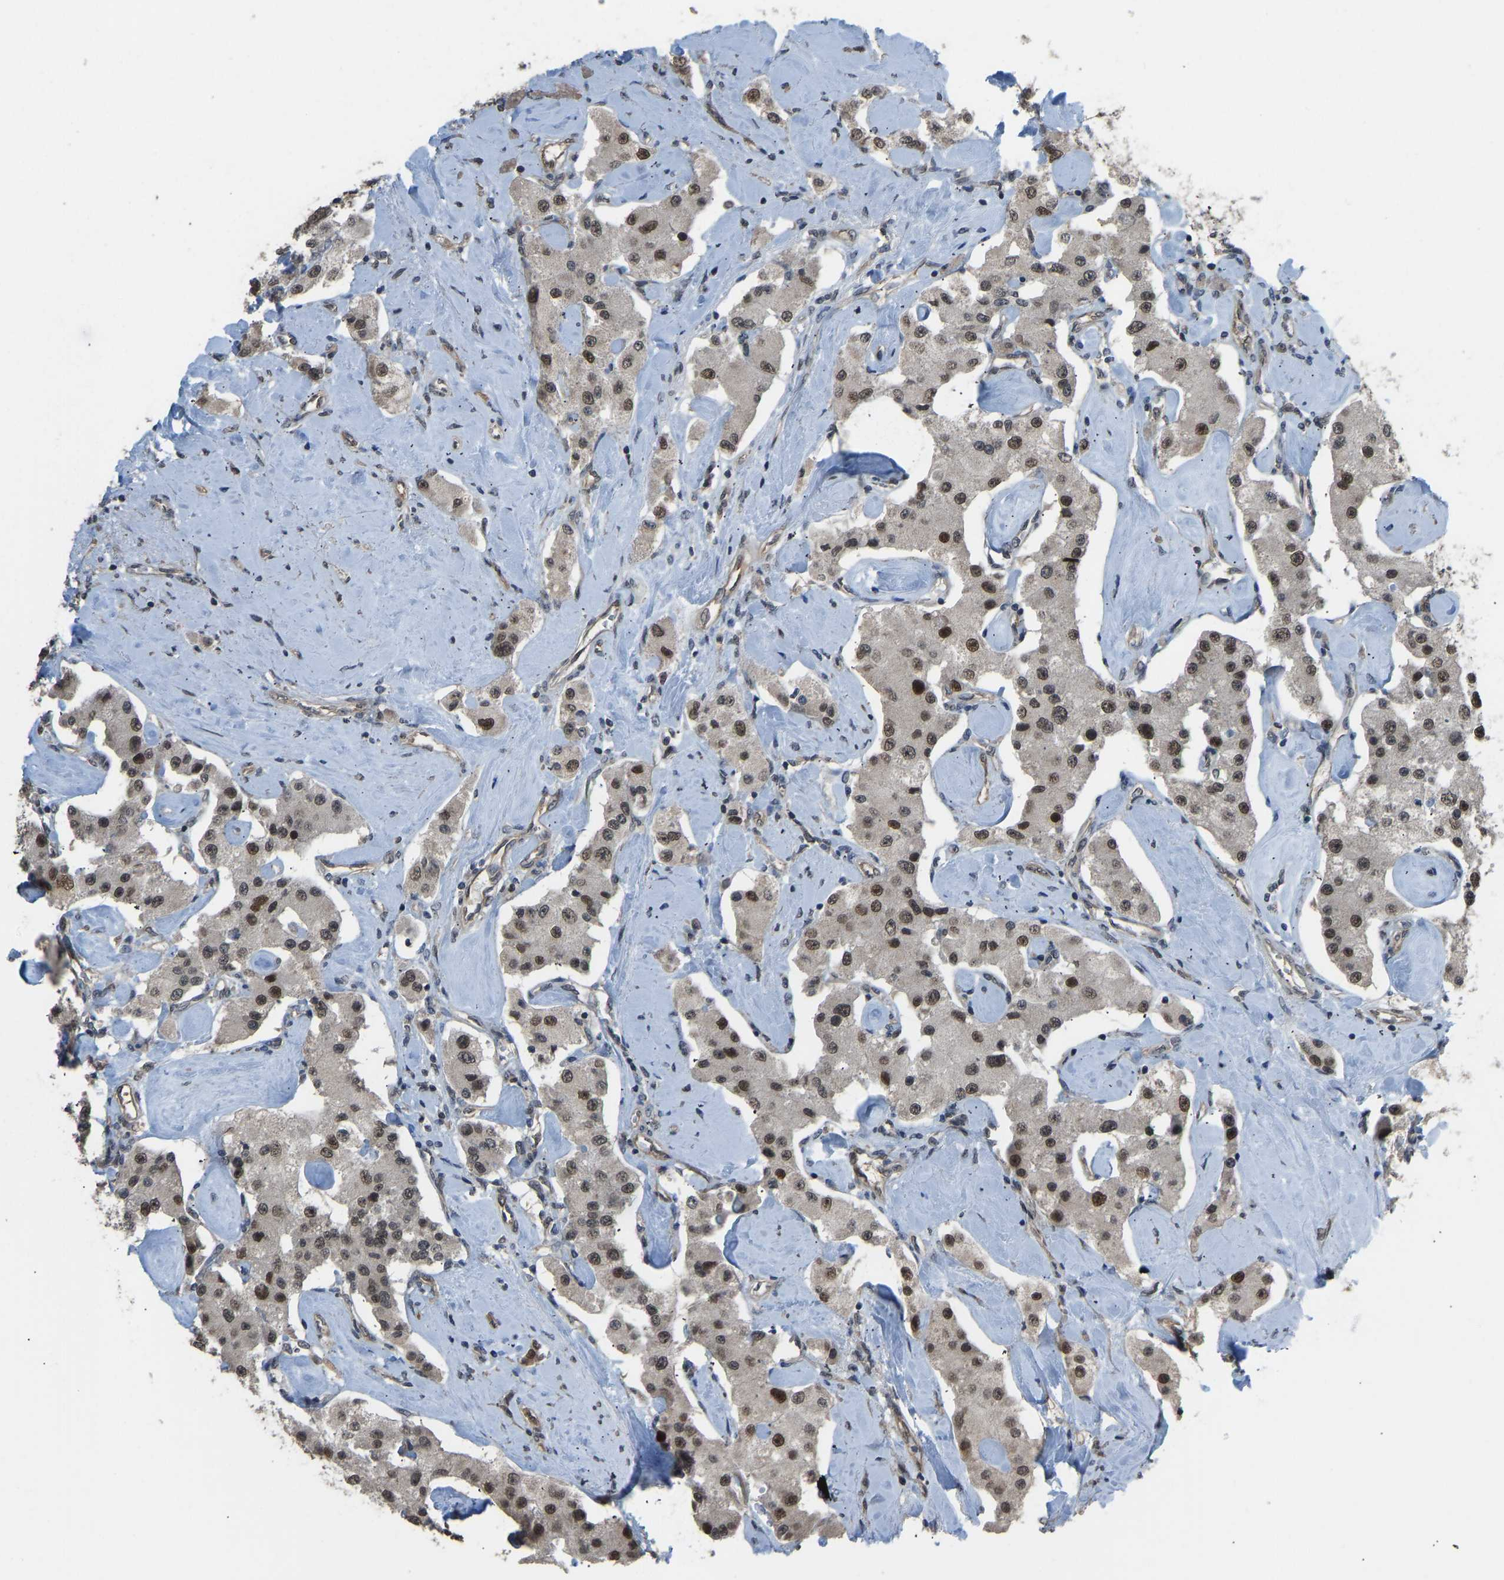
{"staining": {"intensity": "moderate", "quantity": "25%-75%", "location": "nuclear"}, "tissue": "carcinoid", "cell_type": "Tumor cells", "image_type": "cancer", "snomed": [{"axis": "morphology", "description": "Carcinoid, malignant, NOS"}, {"axis": "topography", "description": "Pancreas"}], "caption": "Immunohistochemistry of human carcinoid exhibits medium levels of moderate nuclear staining in about 25%-75% of tumor cells. (Brightfield microscopy of DAB IHC at high magnification).", "gene": "KPNA6", "patient": {"sex": "male", "age": 41}}